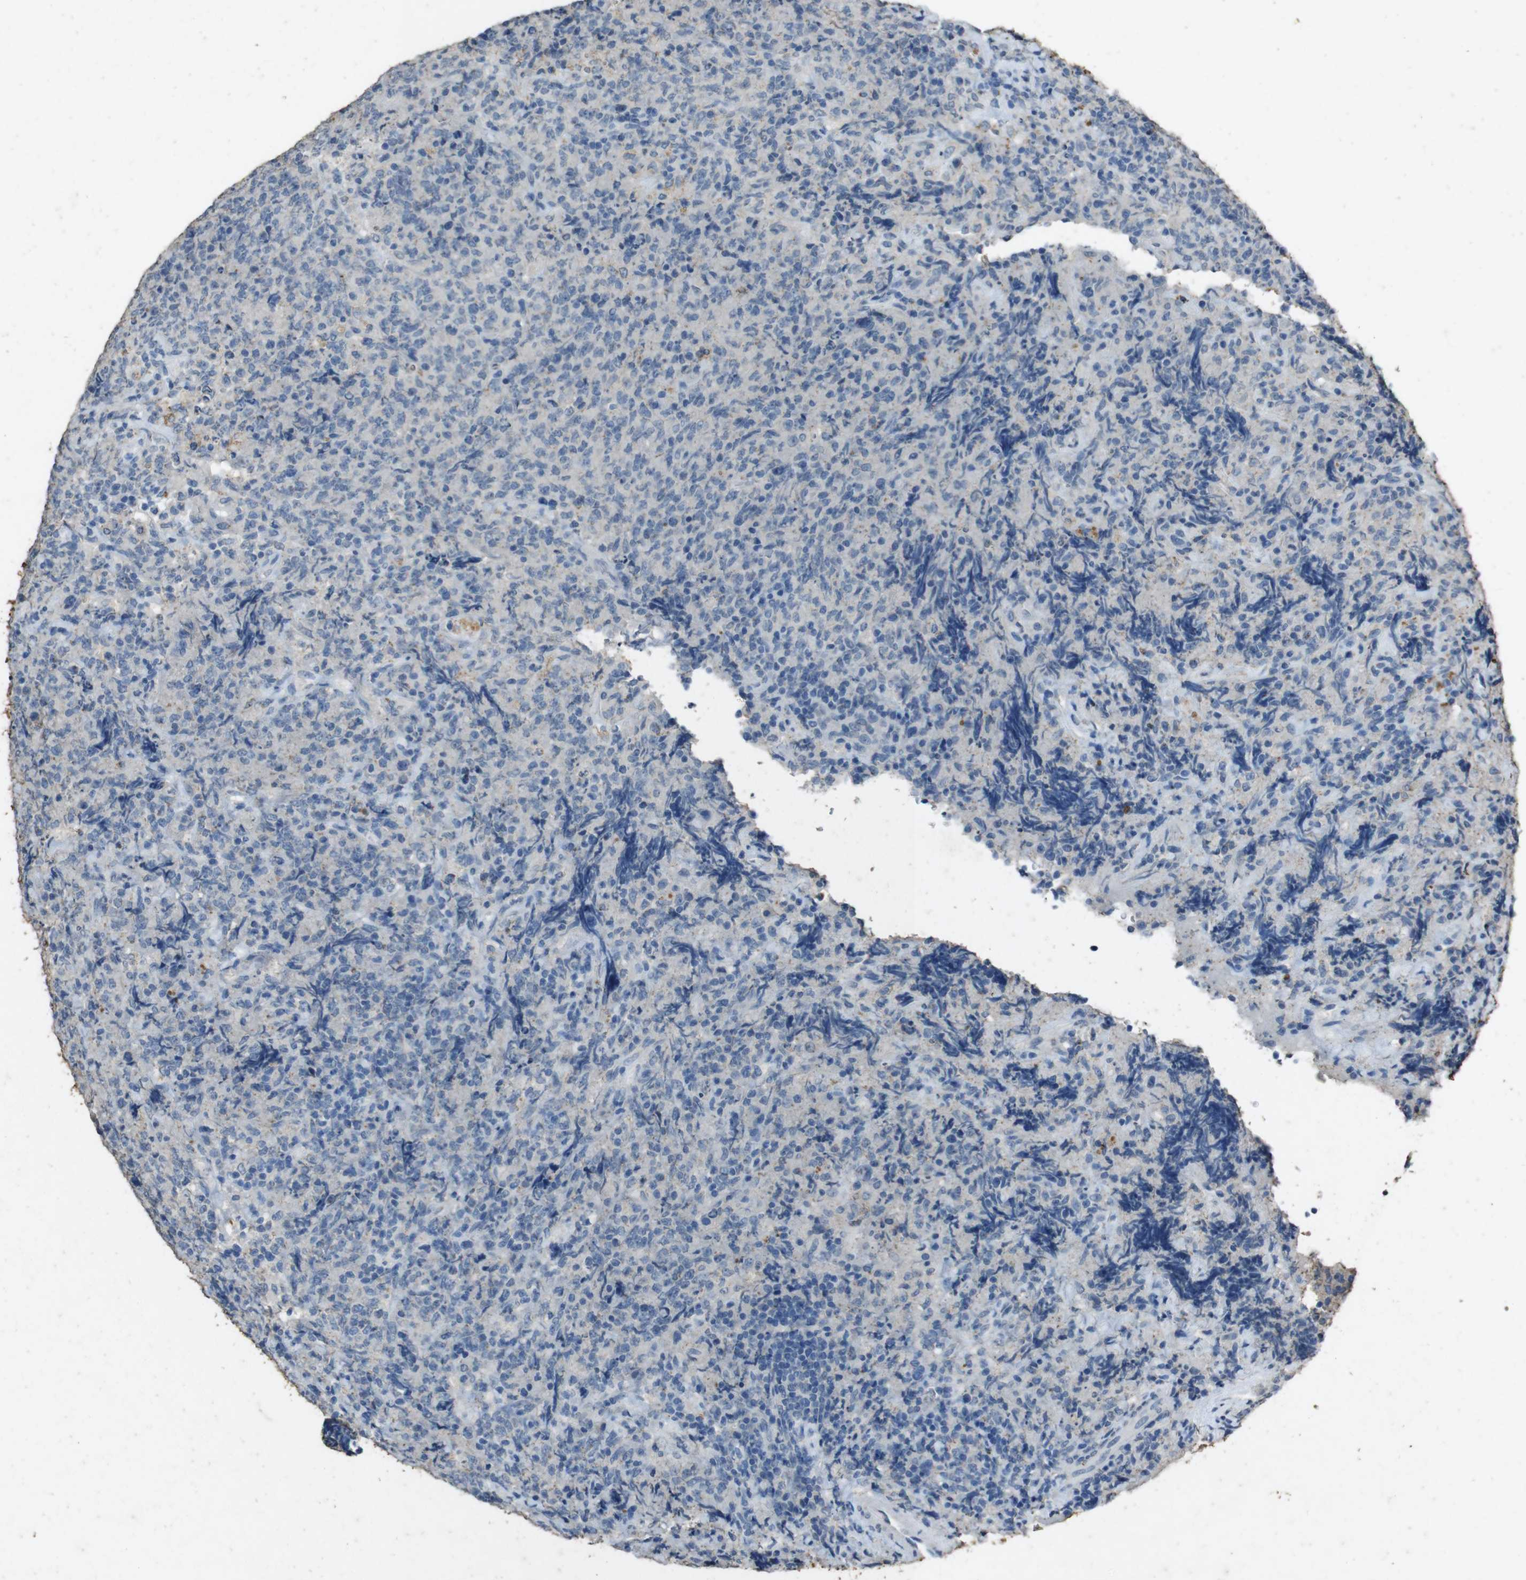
{"staining": {"intensity": "negative", "quantity": "none", "location": "none"}, "tissue": "lymphoma", "cell_type": "Tumor cells", "image_type": "cancer", "snomed": [{"axis": "morphology", "description": "Malignant lymphoma, non-Hodgkin's type, High grade"}, {"axis": "topography", "description": "Tonsil"}], "caption": "Lymphoma was stained to show a protein in brown. There is no significant expression in tumor cells.", "gene": "STBD1", "patient": {"sex": "female", "age": 36}}